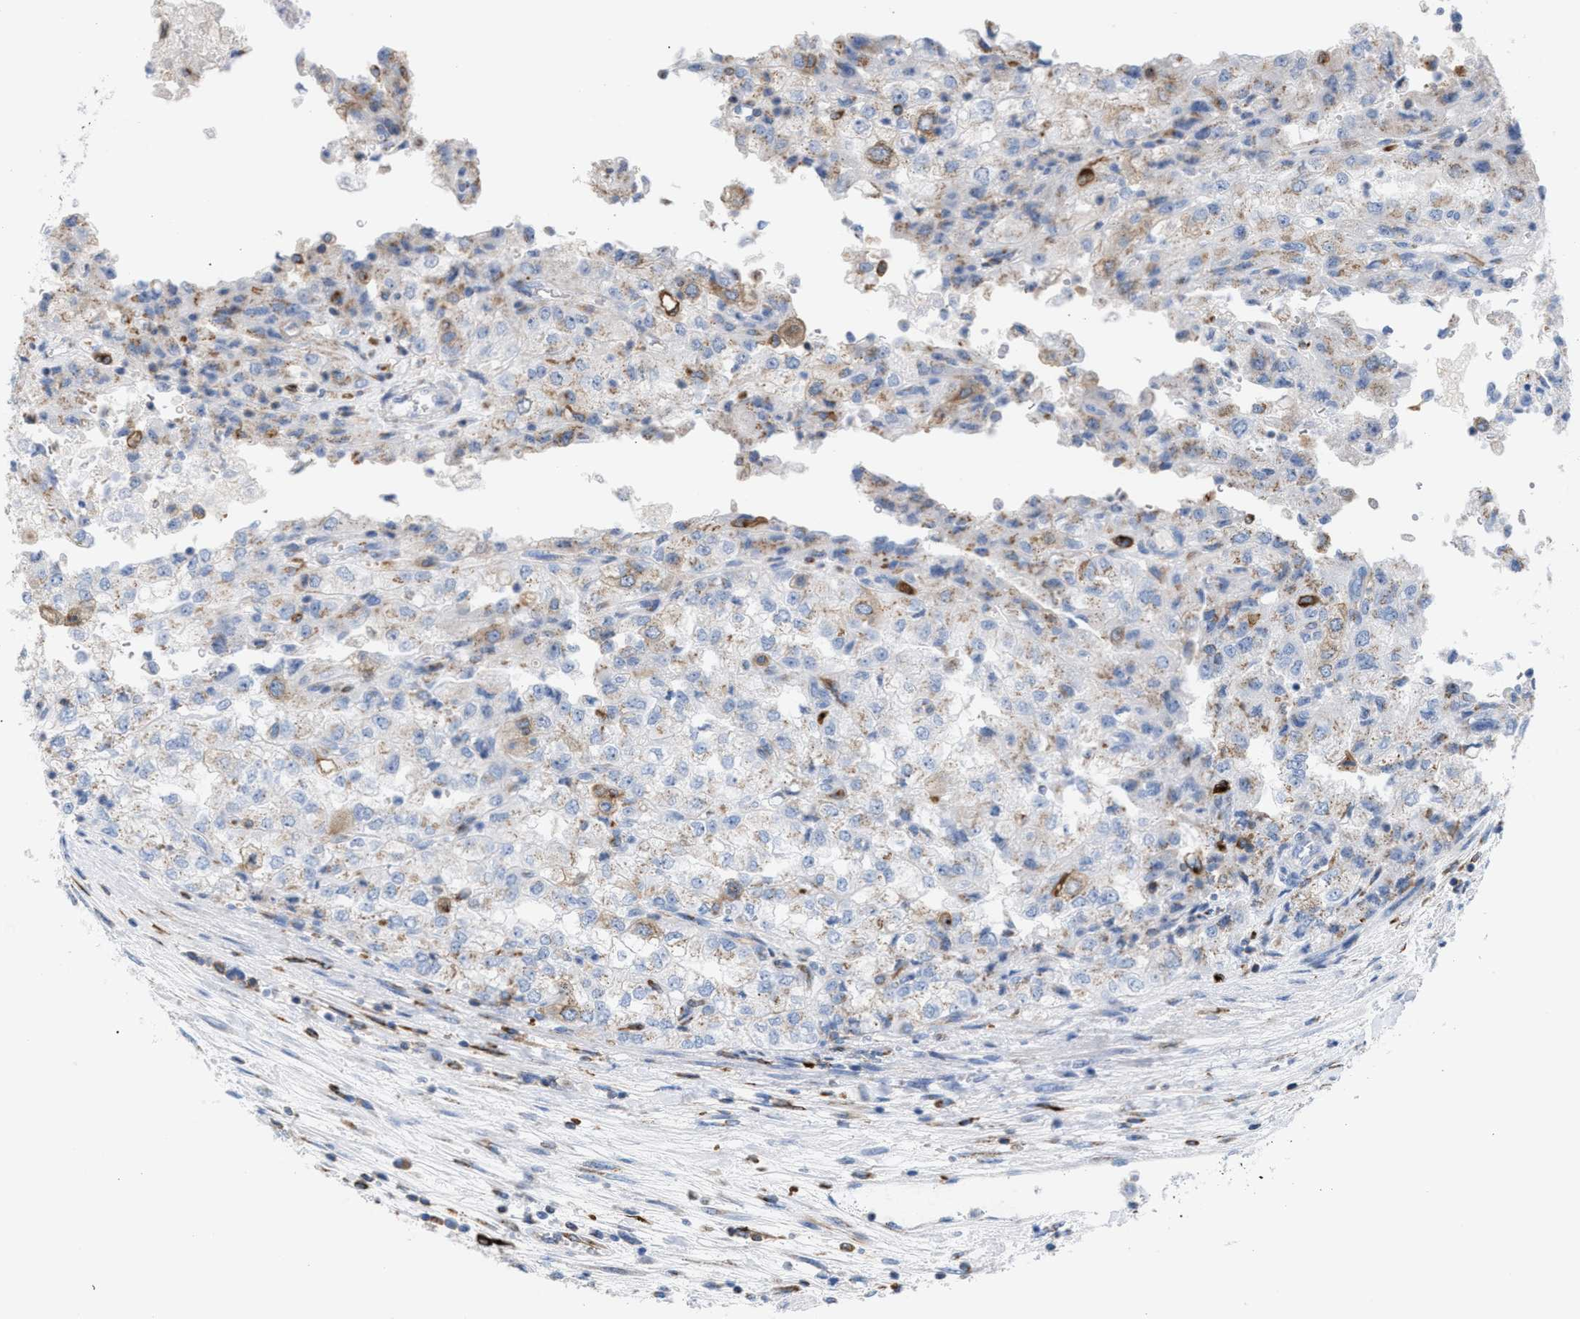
{"staining": {"intensity": "weak", "quantity": "<25%", "location": "cytoplasmic/membranous"}, "tissue": "renal cancer", "cell_type": "Tumor cells", "image_type": "cancer", "snomed": [{"axis": "morphology", "description": "Adenocarcinoma, NOS"}, {"axis": "topography", "description": "Kidney"}], "caption": "Tumor cells are negative for protein expression in human adenocarcinoma (renal).", "gene": "TACC3", "patient": {"sex": "female", "age": 54}}